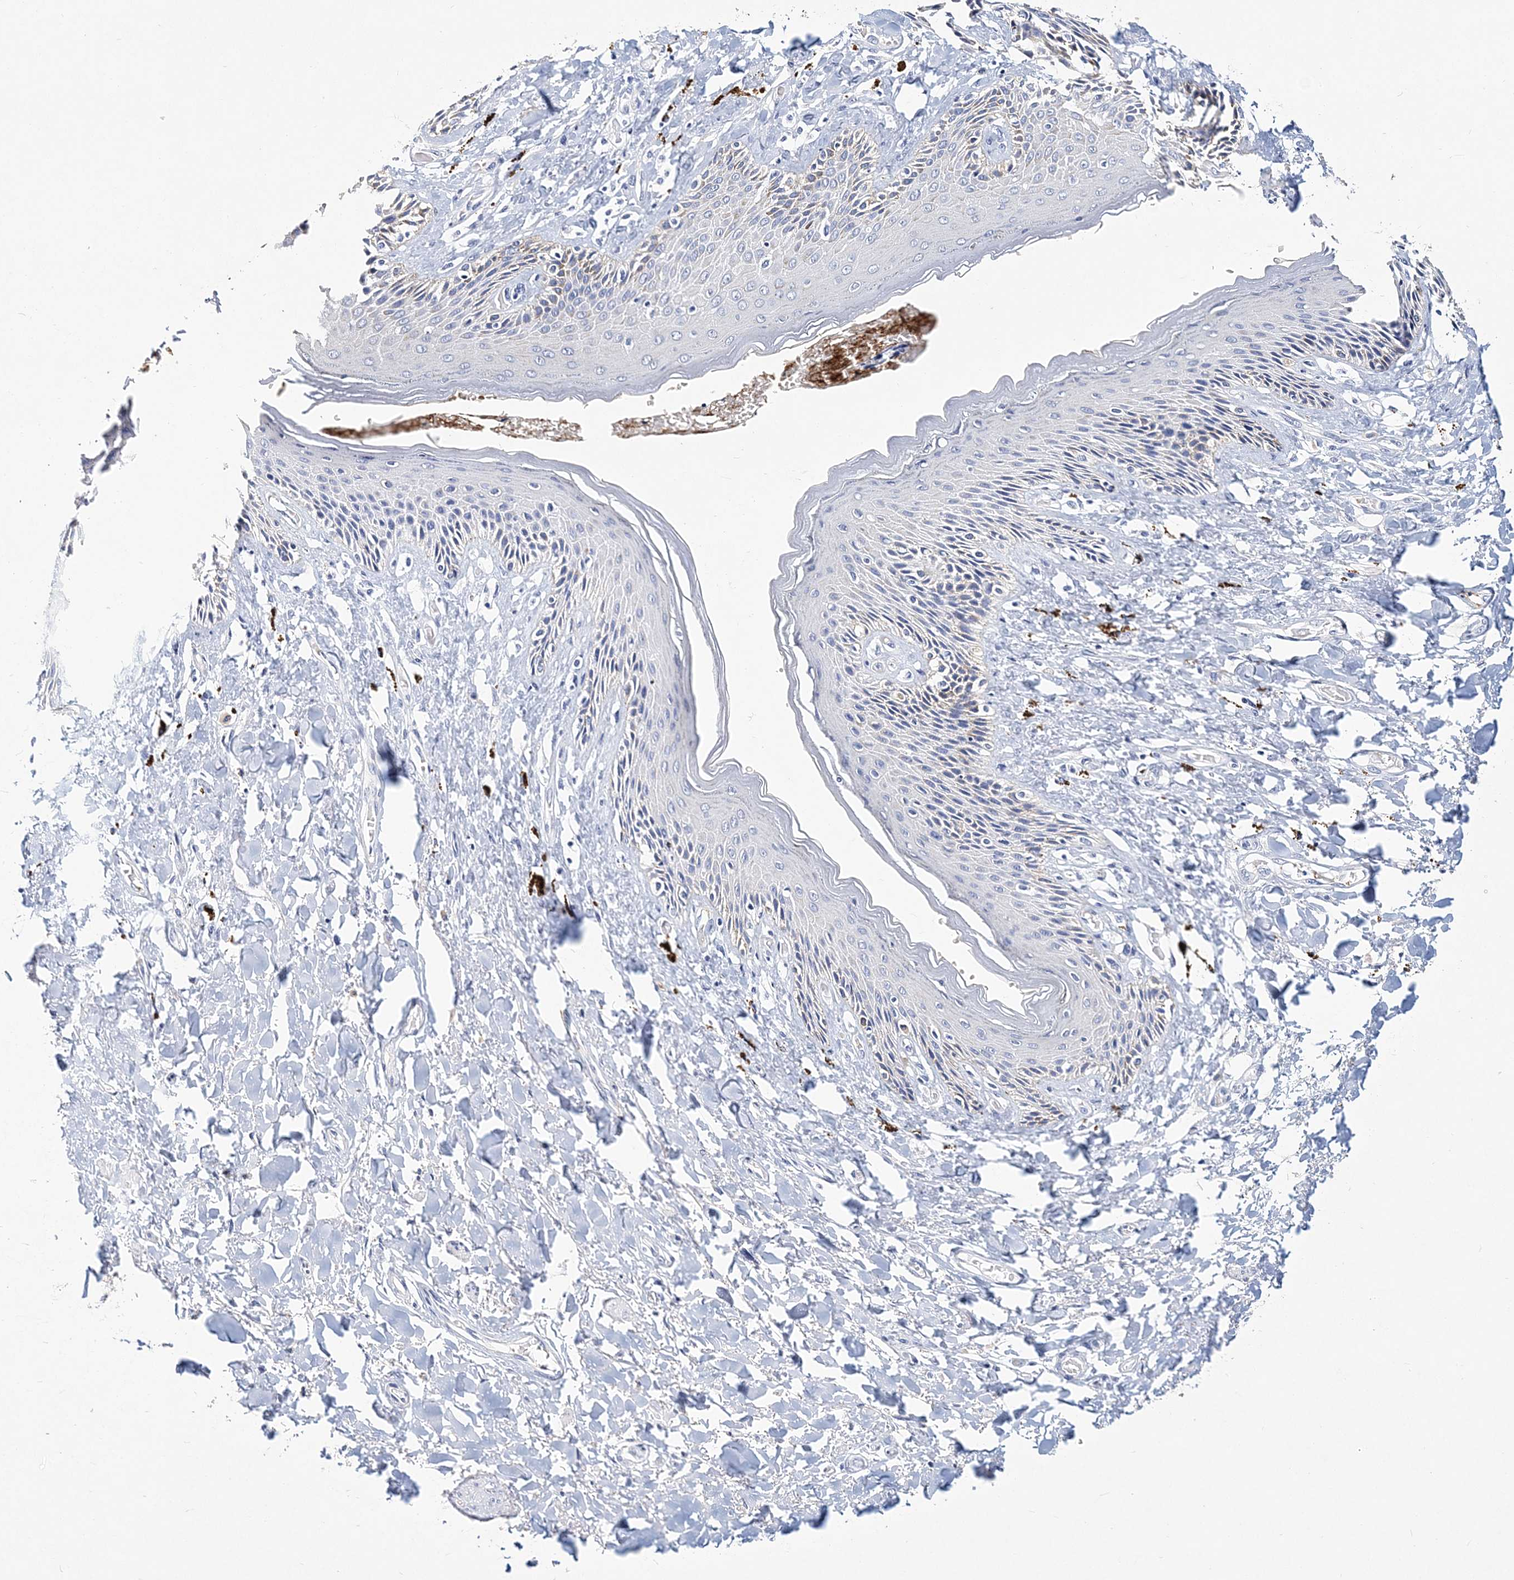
{"staining": {"intensity": "negative", "quantity": "none", "location": "none"}, "tissue": "skin", "cell_type": "Epidermal cells", "image_type": "normal", "snomed": [{"axis": "morphology", "description": "Normal tissue, NOS"}, {"axis": "topography", "description": "Anal"}], "caption": "The immunohistochemistry (IHC) photomicrograph has no significant expression in epidermal cells of skin. (DAB IHC with hematoxylin counter stain).", "gene": "ITGA2B", "patient": {"sex": "female", "age": 78}}